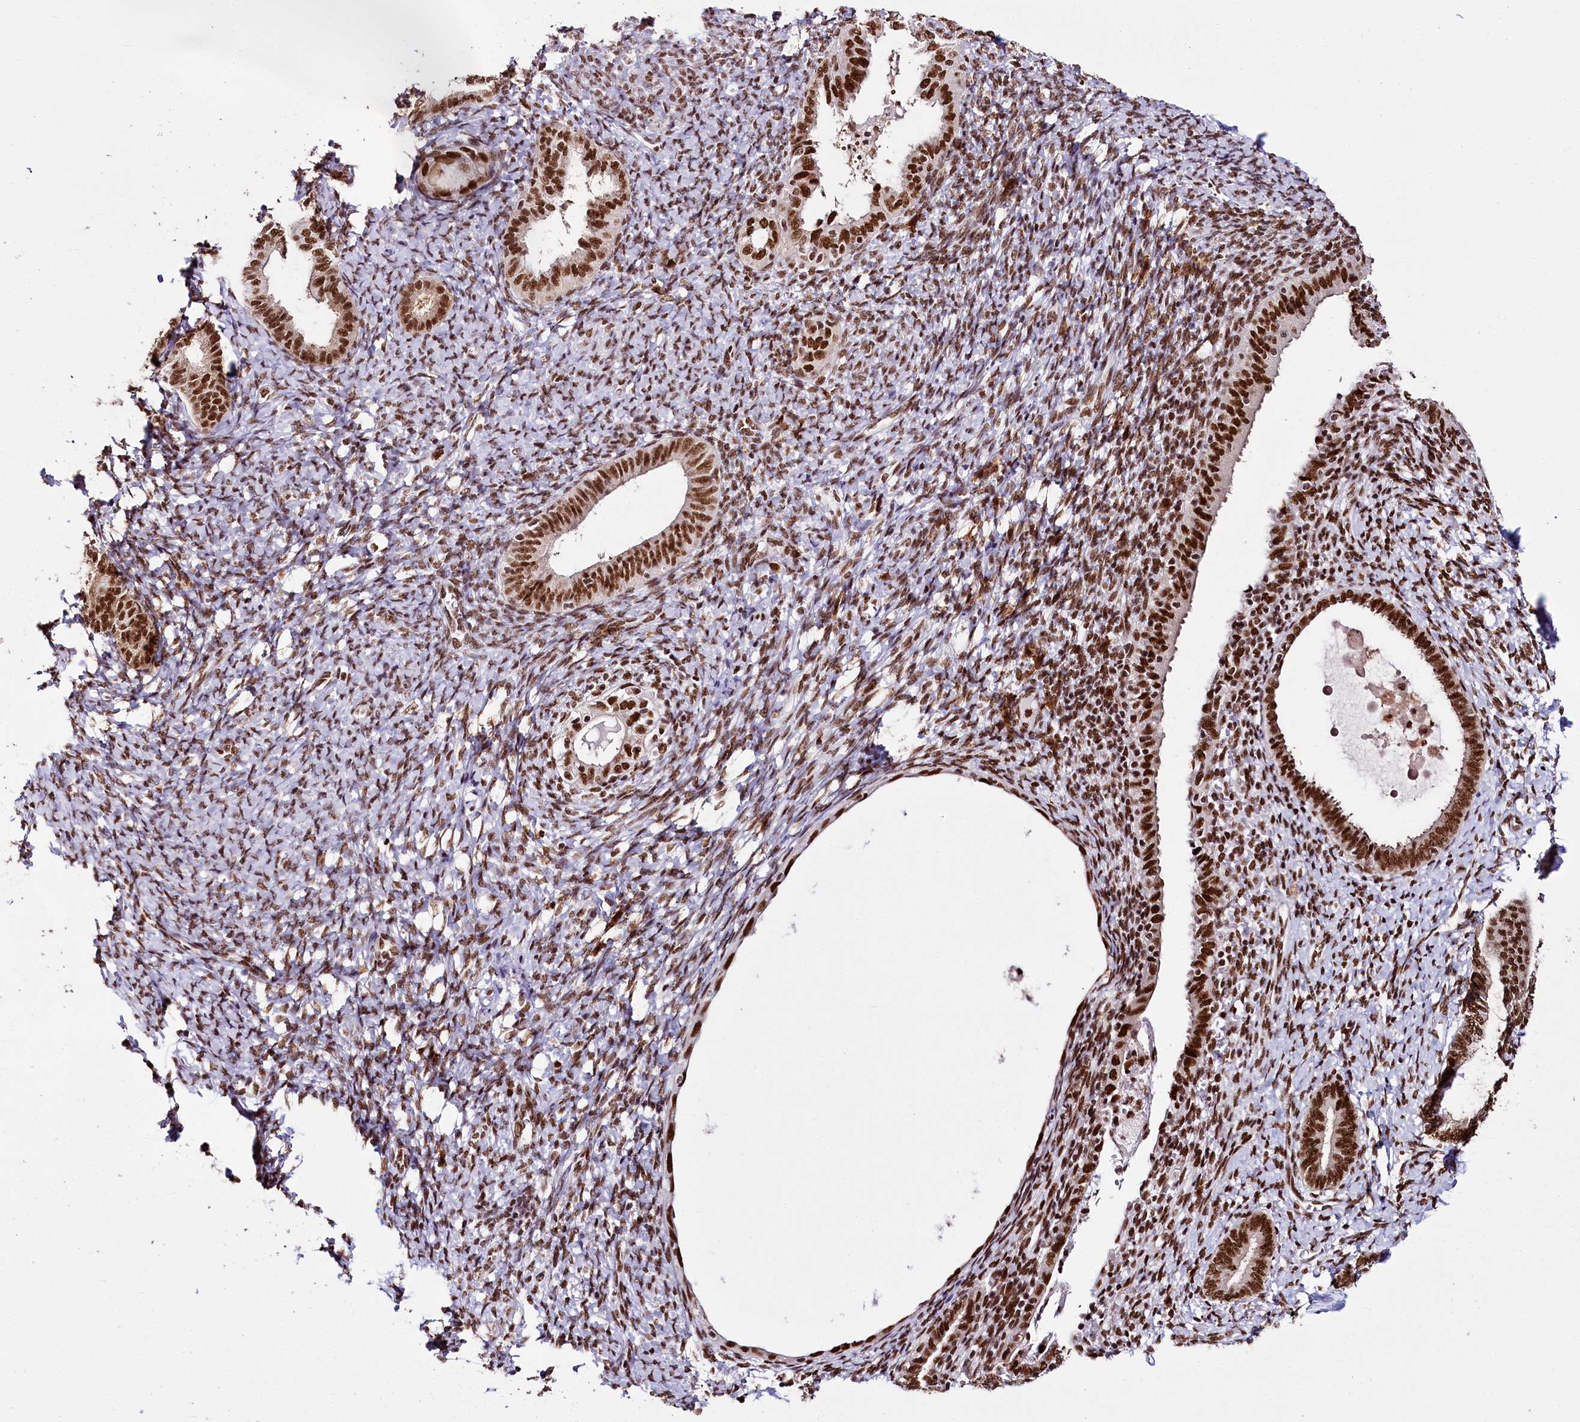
{"staining": {"intensity": "strong", "quantity": ">75%", "location": "nuclear"}, "tissue": "endometrium", "cell_type": "Cells in endometrial stroma", "image_type": "normal", "snomed": [{"axis": "morphology", "description": "Normal tissue, NOS"}, {"axis": "topography", "description": "Endometrium"}], "caption": "About >75% of cells in endometrial stroma in benign endometrium display strong nuclear protein expression as visualized by brown immunohistochemical staining.", "gene": "SMARCE1", "patient": {"sex": "female", "age": 72}}